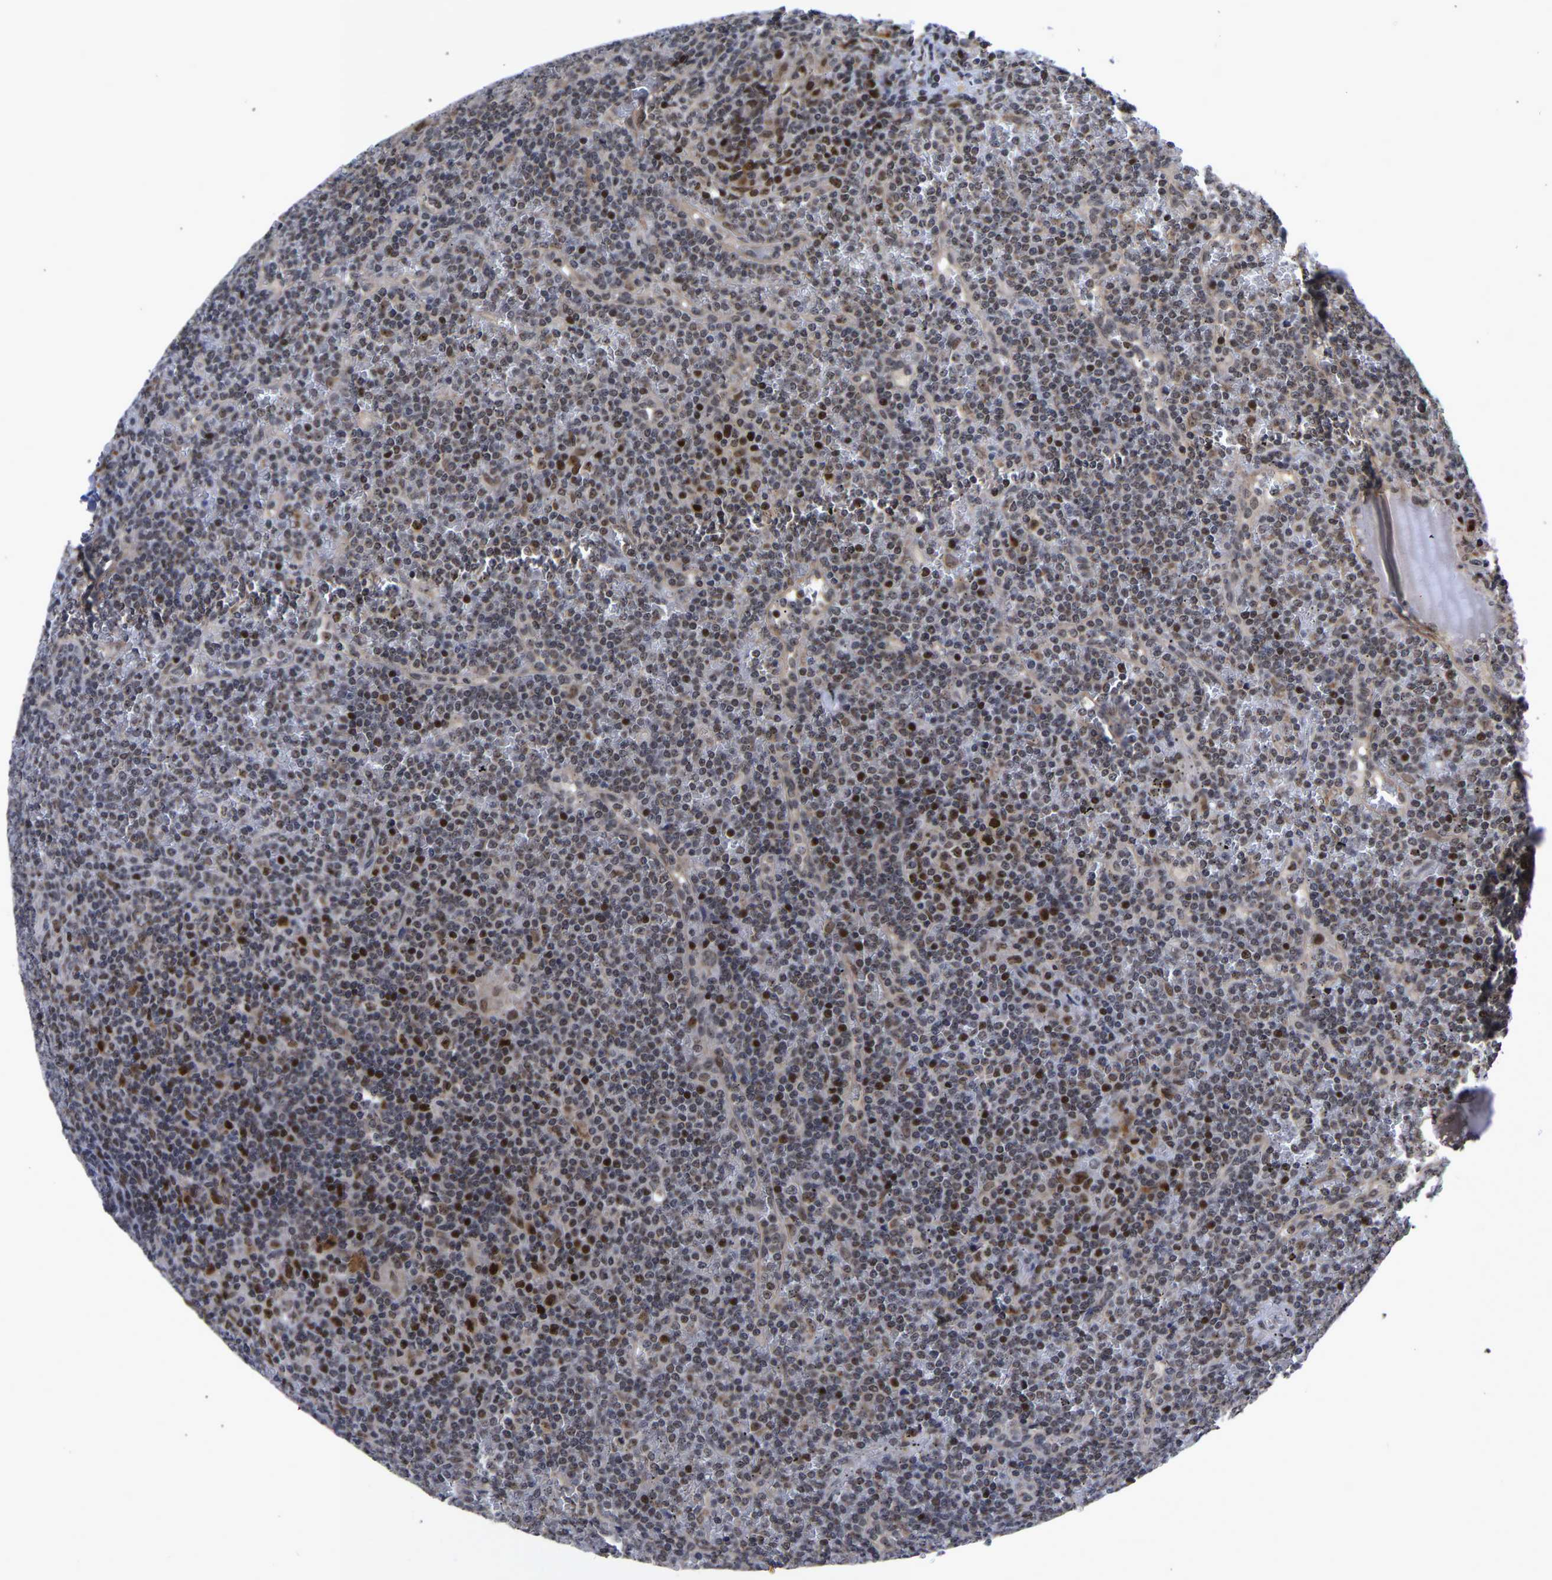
{"staining": {"intensity": "strong", "quantity": "<25%", "location": "nuclear"}, "tissue": "lymphoma", "cell_type": "Tumor cells", "image_type": "cancer", "snomed": [{"axis": "morphology", "description": "Malignant lymphoma, non-Hodgkin's type, Low grade"}, {"axis": "topography", "description": "Spleen"}], "caption": "Immunohistochemical staining of human low-grade malignant lymphoma, non-Hodgkin's type reveals medium levels of strong nuclear expression in about <25% of tumor cells.", "gene": "JUNB", "patient": {"sex": "female", "age": 19}}